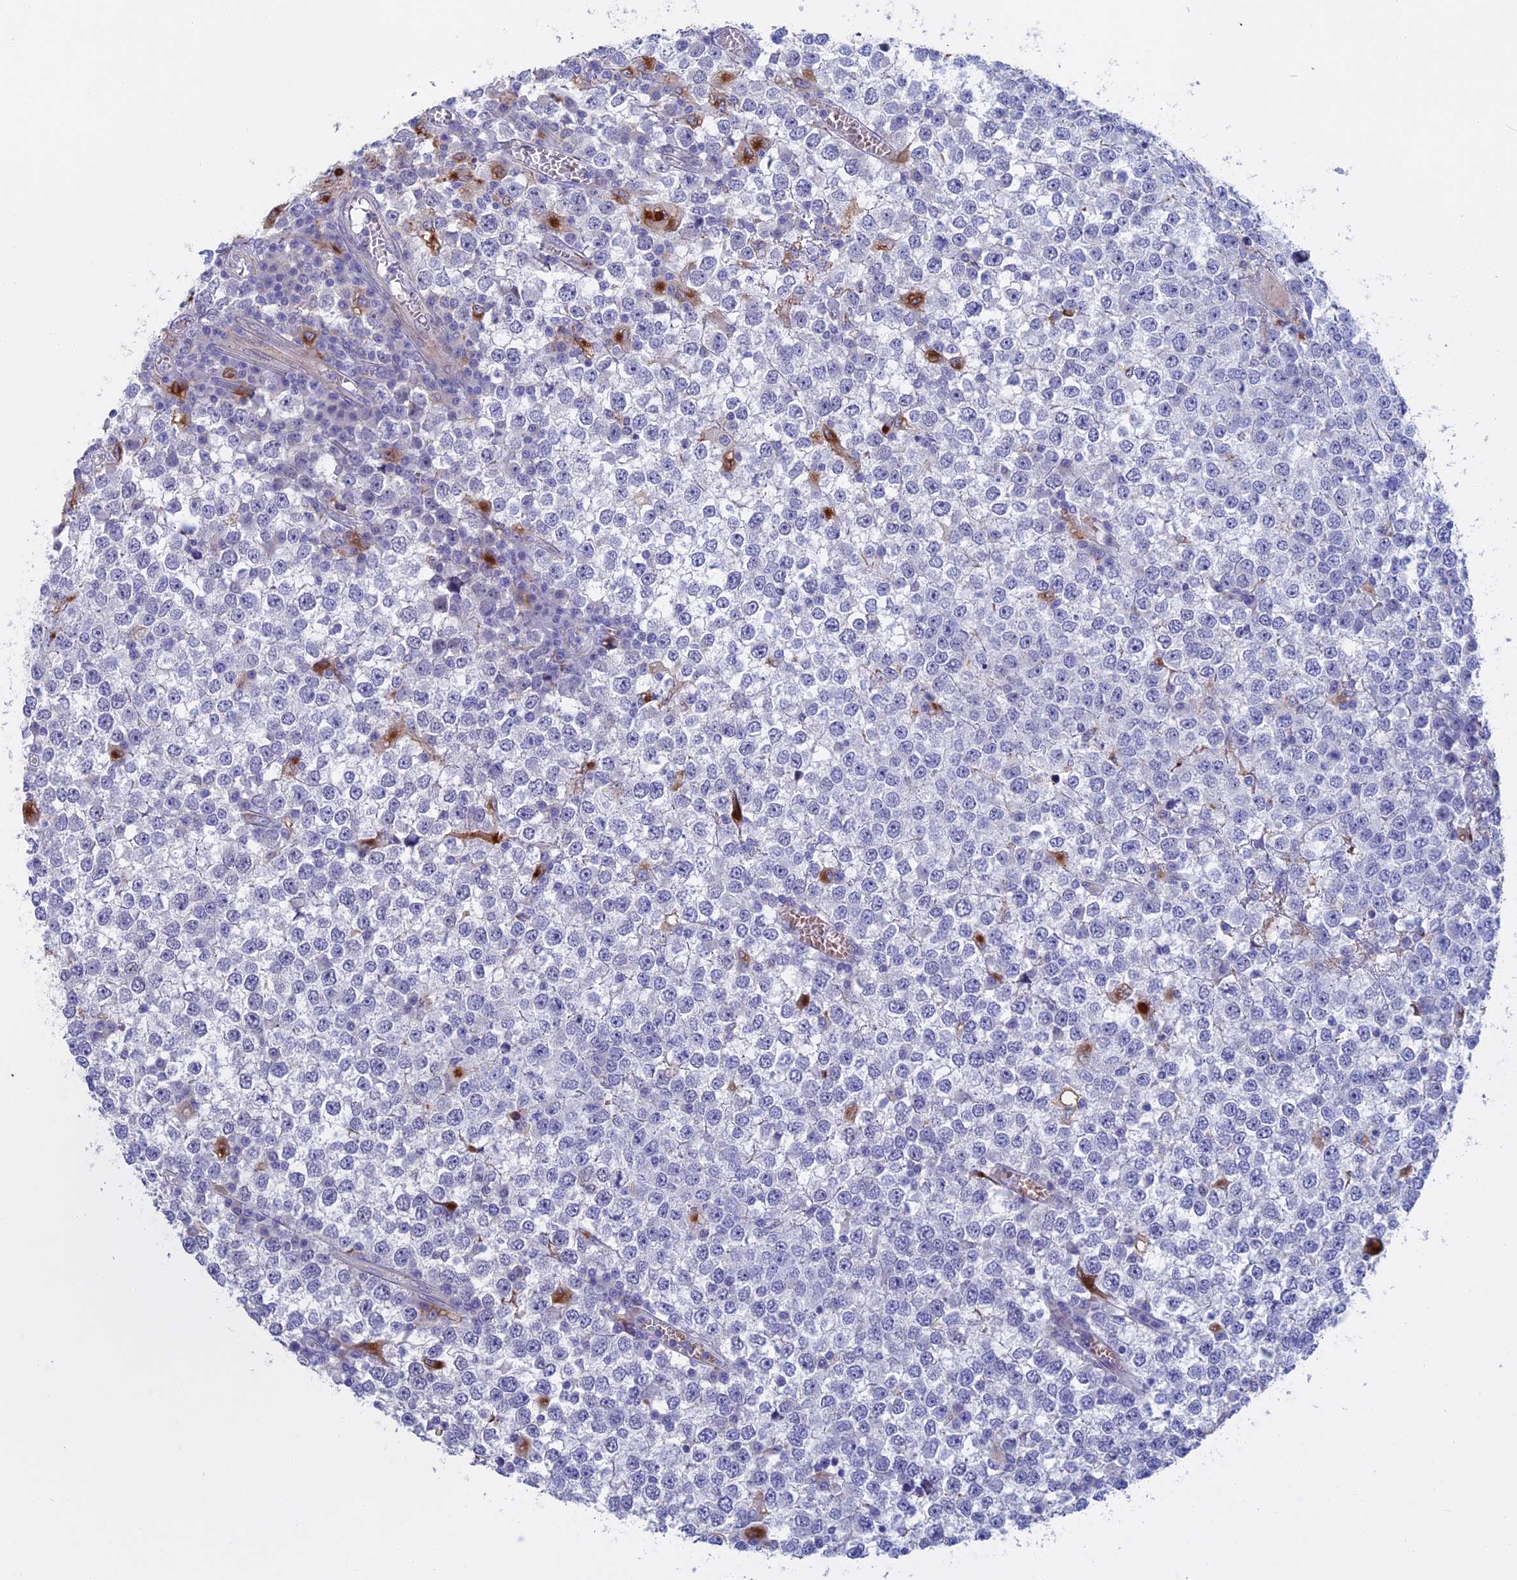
{"staining": {"intensity": "negative", "quantity": "none", "location": "none"}, "tissue": "testis cancer", "cell_type": "Tumor cells", "image_type": "cancer", "snomed": [{"axis": "morphology", "description": "Seminoma, NOS"}, {"axis": "topography", "description": "Testis"}], "caption": "This is a micrograph of IHC staining of testis cancer, which shows no positivity in tumor cells.", "gene": "SLC2A6", "patient": {"sex": "male", "age": 65}}